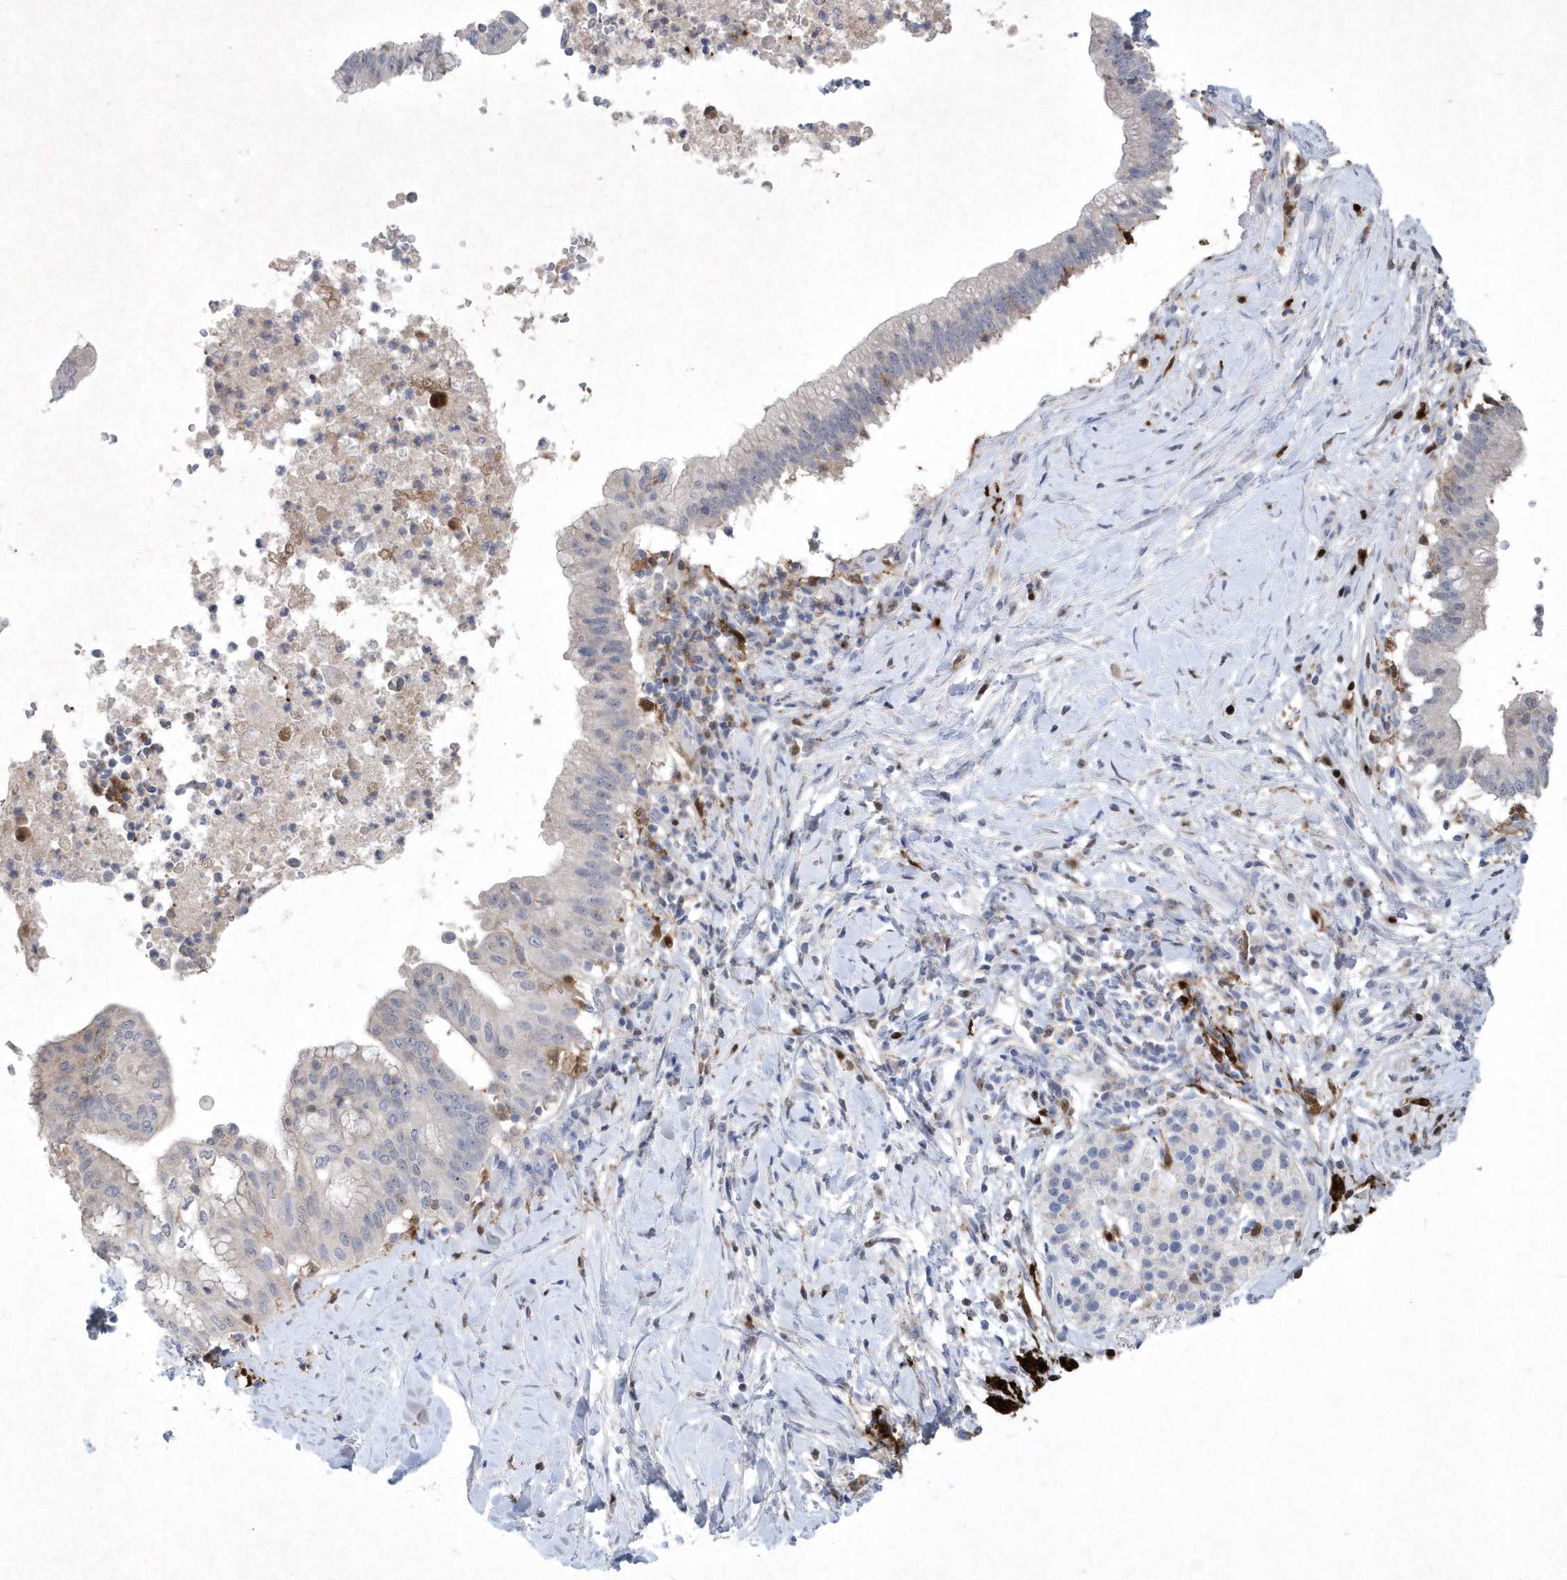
{"staining": {"intensity": "negative", "quantity": "none", "location": "none"}, "tissue": "pancreatic cancer", "cell_type": "Tumor cells", "image_type": "cancer", "snomed": [{"axis": "morphology", "description": "Adenocarcinoma, NOS"}, {"axis": "topography", "description": "Pancreas"}], "caption": "Histopathology image shows no significant protein expression in tumor cells of pancreatic cancer. The staining was performed using DAB (3,3'-diaminobenzidine) to visualize the protein expression in brown, while the nuclei were stained in blue with hematoxylin (Magnification: 20x).", "gene": "BHLHA15", "patient": {"sex": "male", "age": 68}}